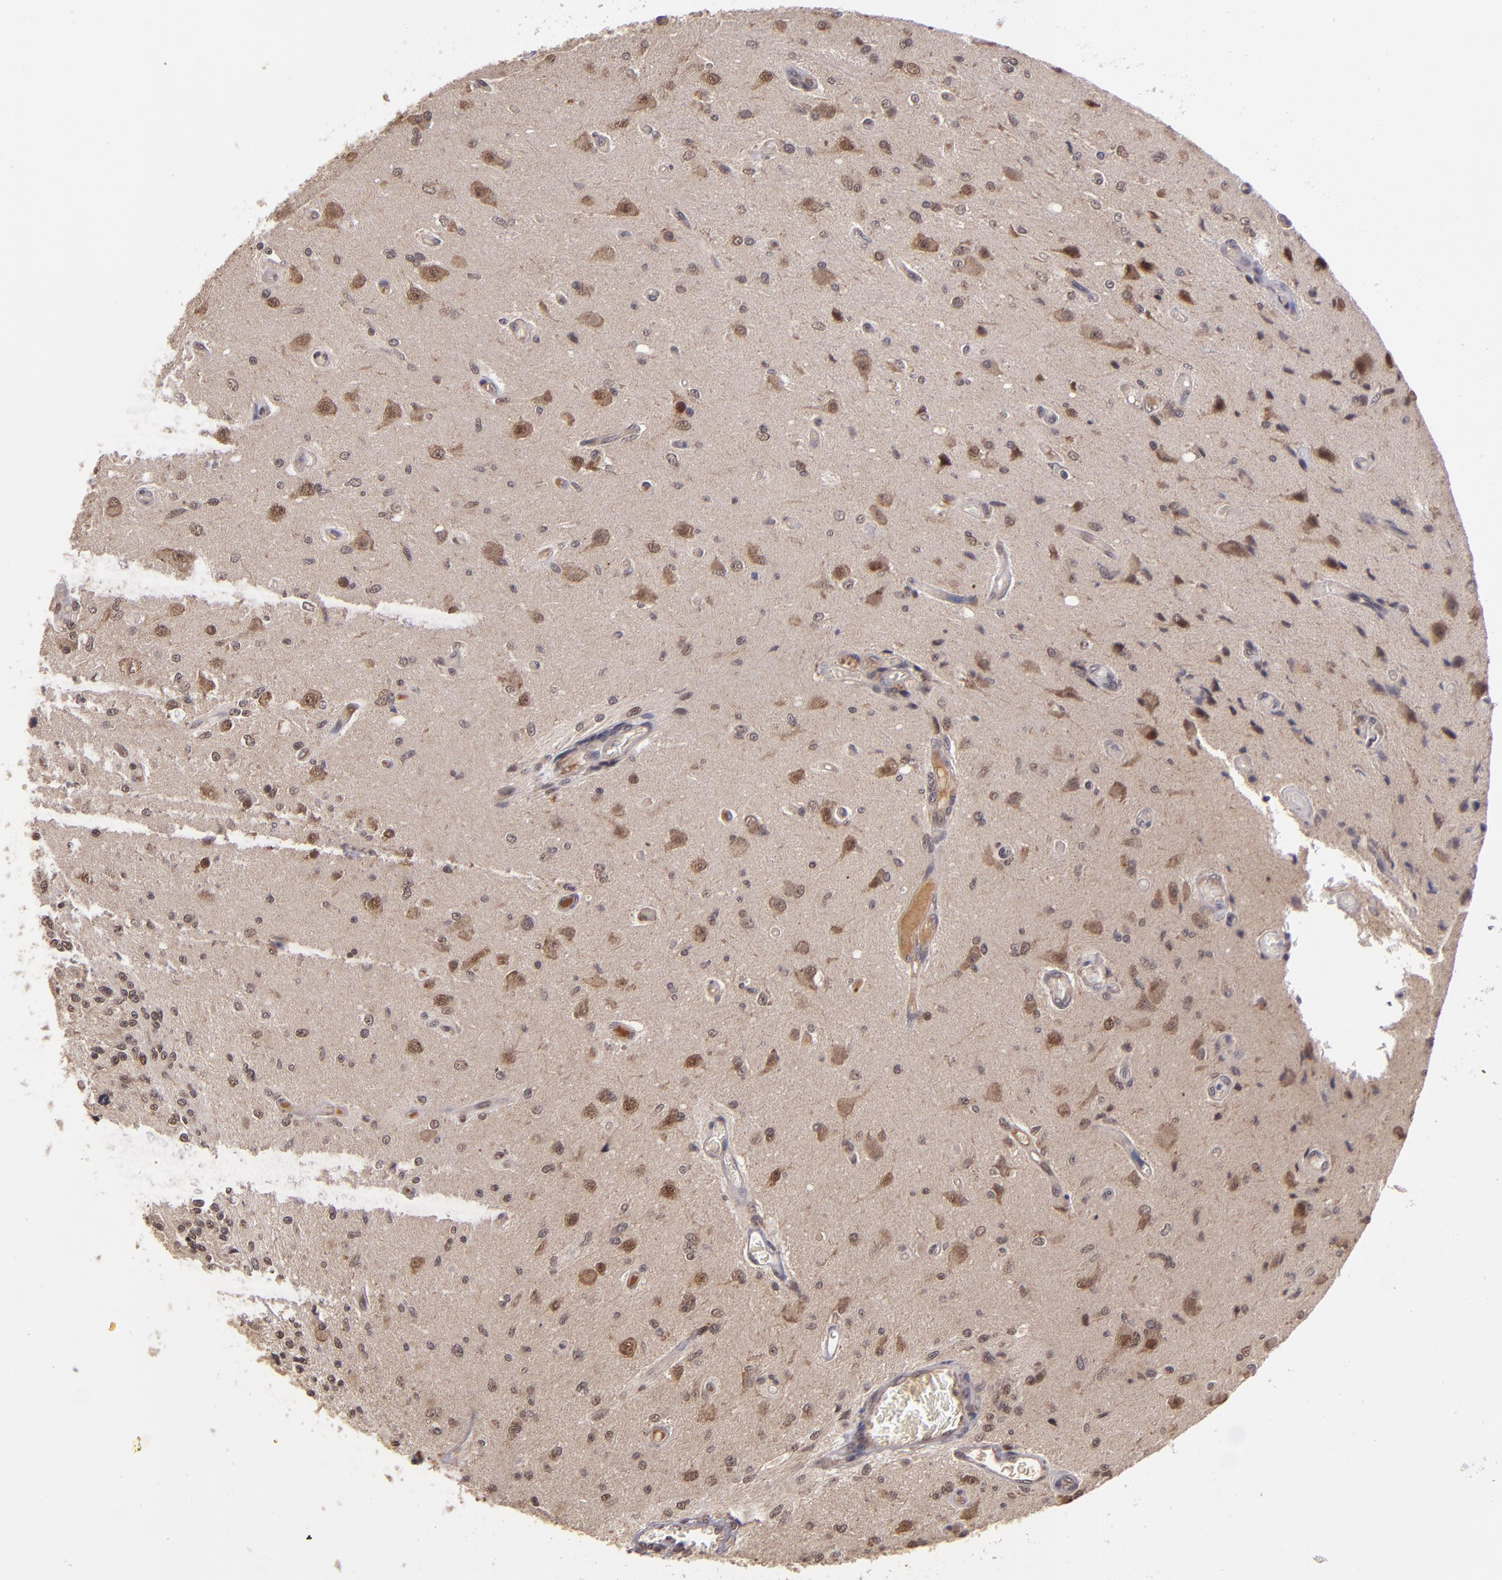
{"staining": {"intensity": "moderate", "quantity": ">75%", "location": "nuclear"}, "tissue": "glioma", "cell_type": "Tumor cells", "image_type": "cancer", "snomed": [{"axis": "morphology", "description": "Normal tissue, NOS"}, {"axis": "morphology", "description": "Glioma, malignant, High grade"}, {"axis": "topography", "description": "Cerebral cortex"}], "caption": "Immunohistochemical staining of malignant glioma (high-grade) reveals medium levels of moderate nuclear expression in approximately >75% of tumor cells. Immunohistochemistry stains the protein of interest in brown and the nuclei are stained blue.", "gene": "ABHD12B", "patient": {"sex": "male", "age": 77}}